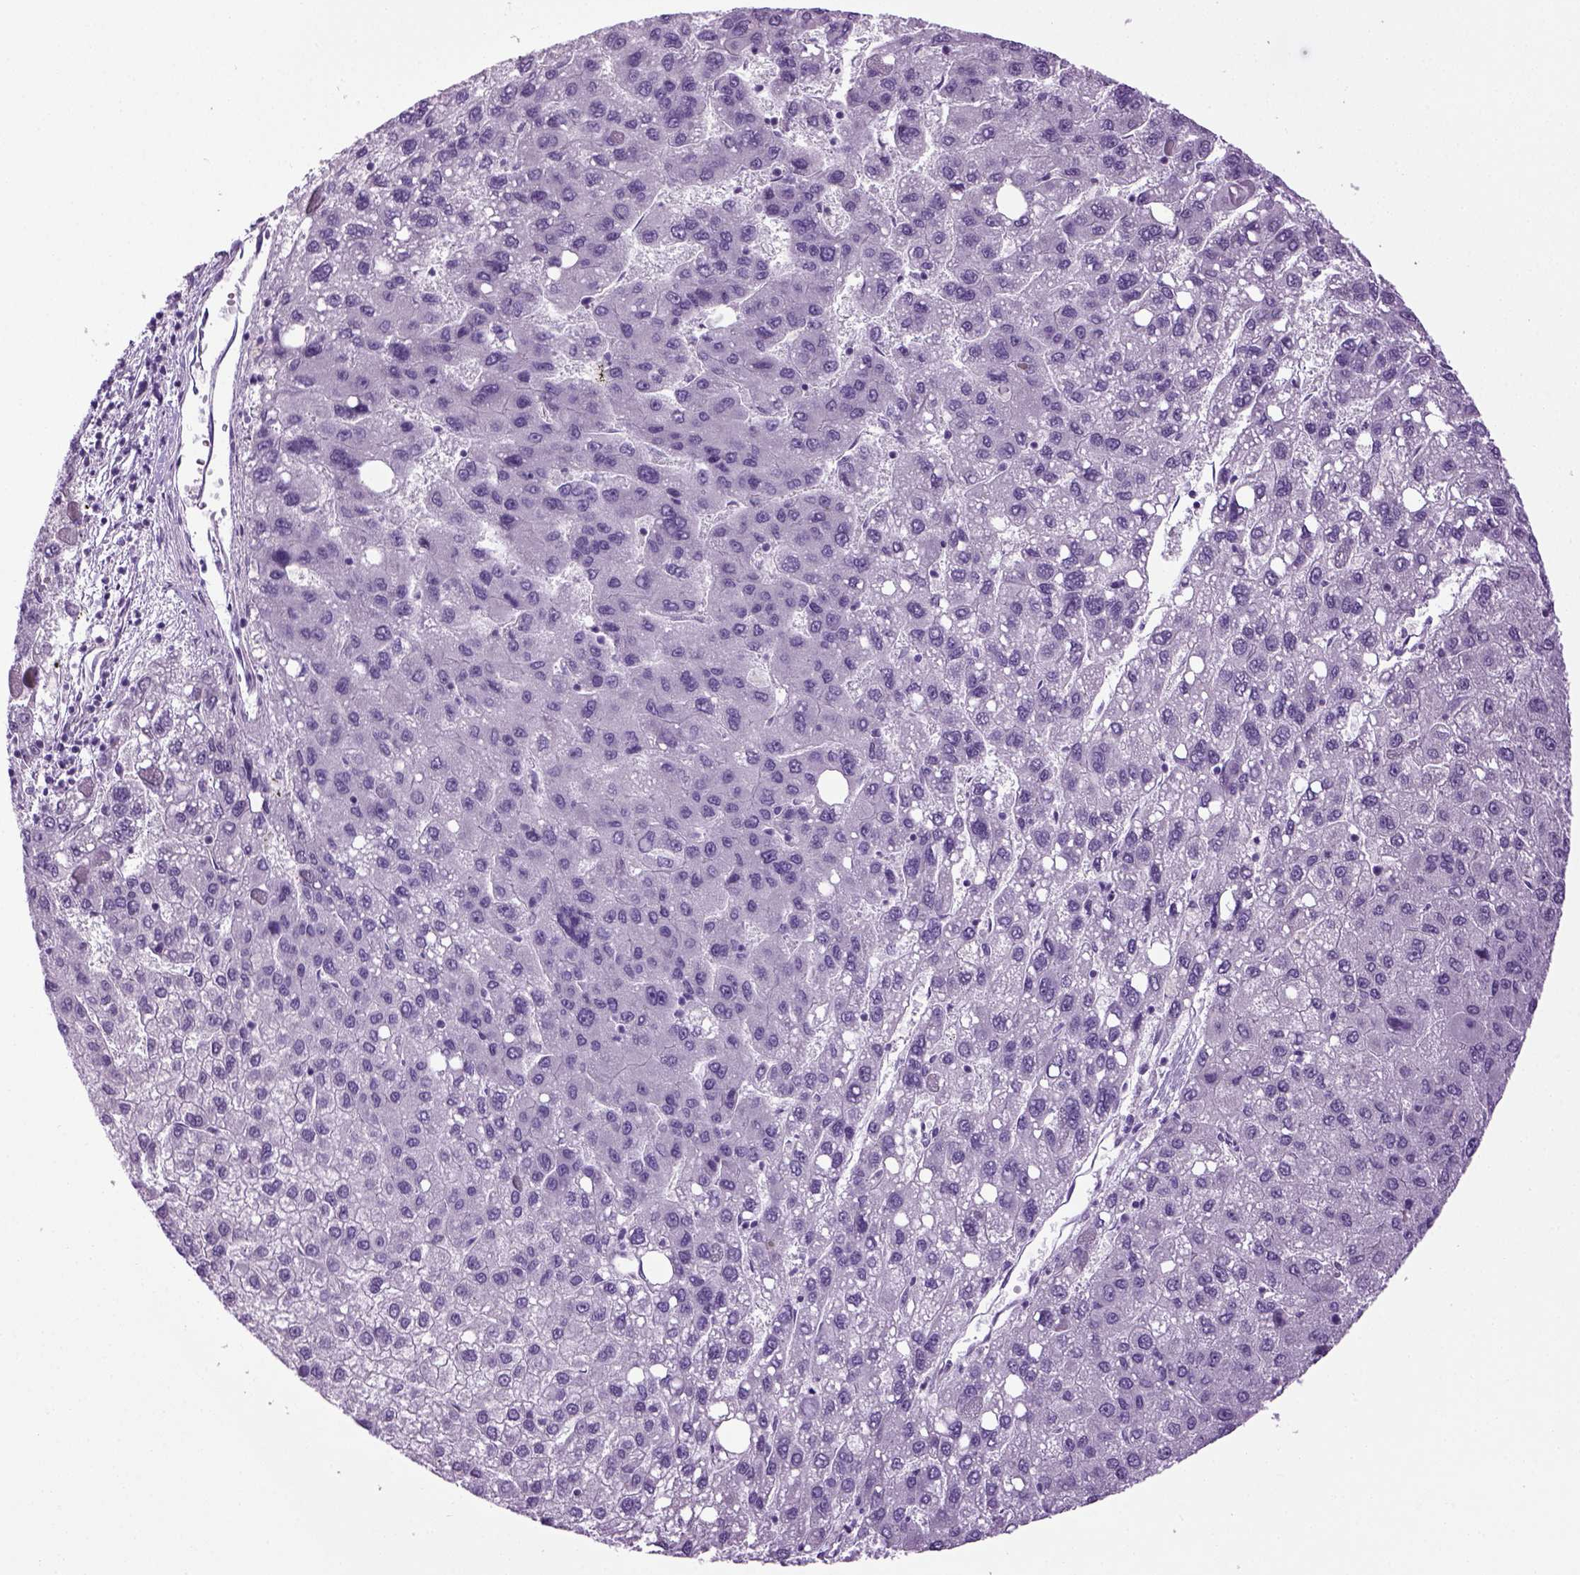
{"staining": {"intensity": "negative", "quantity": "none", "location": "none"}, "tissue": "liver cancer", "cell_type": "Tumor cells", "image_type": "cancer", "snomed": [{"axis": "morphology", "description": "Carcinoma, Hepatocellular, NOS"}, {"axis": "topography", "description": "Liver"}], "caption": "Tumor cells are negative for brown protein staining in liver cancer.", "gene": "HMCN2", "patient": {"sex": "female", "age": 82}}